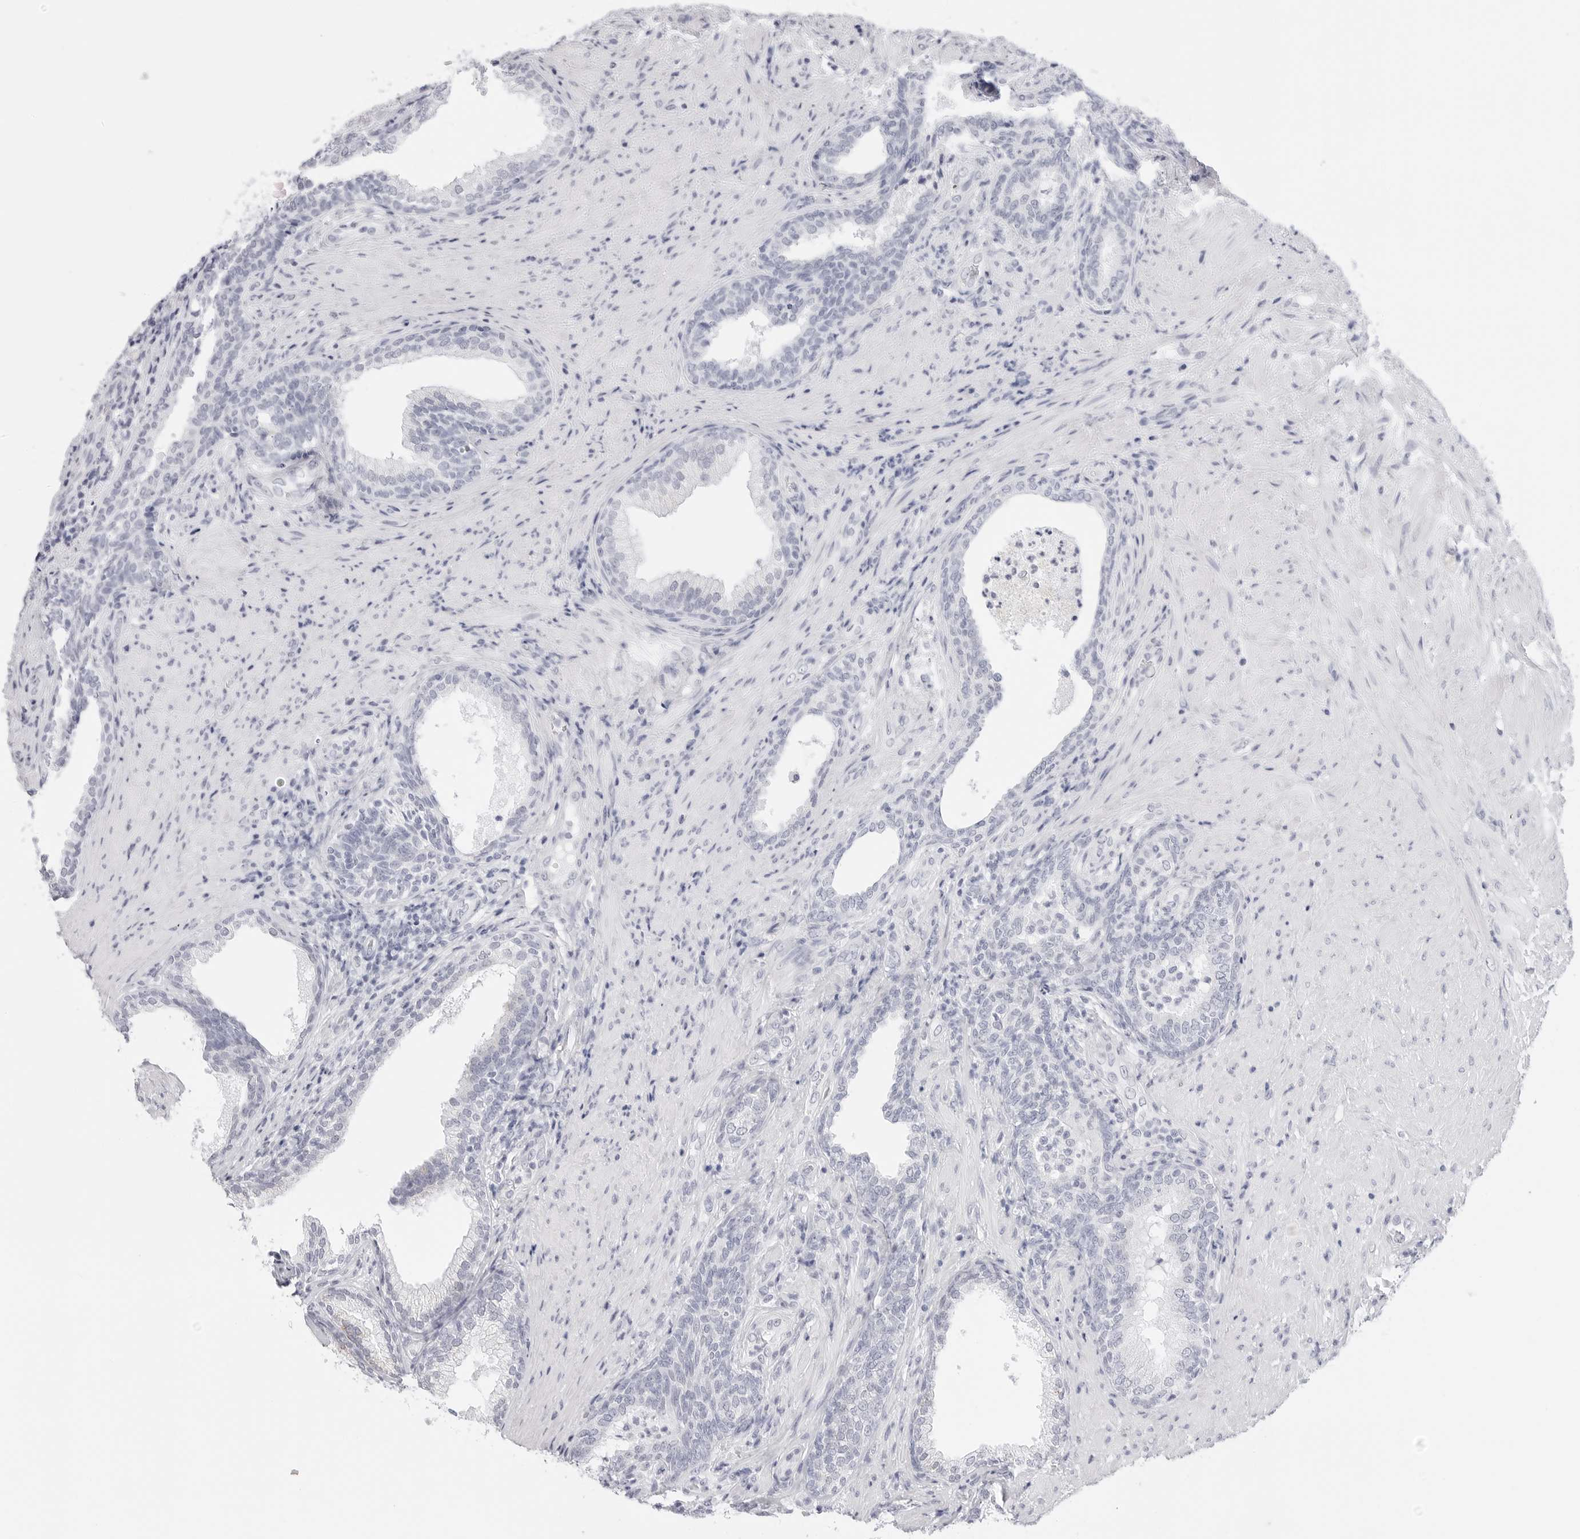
{"staining": {"intensity": "weak", "quantity": "<25%", "location": "cytoplasmic/membranous"}, "tissue": "prostate", "cell_type": "Glandular cells", "image_type": "normal", "snomed": [{"axis": "morphology", "description": "Normal tissue, NOS"}, {"axis": "topography", "description": "Prostate"}], "caption": "Immunohistochemistry (IHC) of normal prostate displays no positivity in glandular cells. (DAB (3,3'-diaminobenzidine) immunohistochemistry (IHC), high magnification).", "gene": "HMGCS2", "patient": {"sex": "male", "age": 76}}